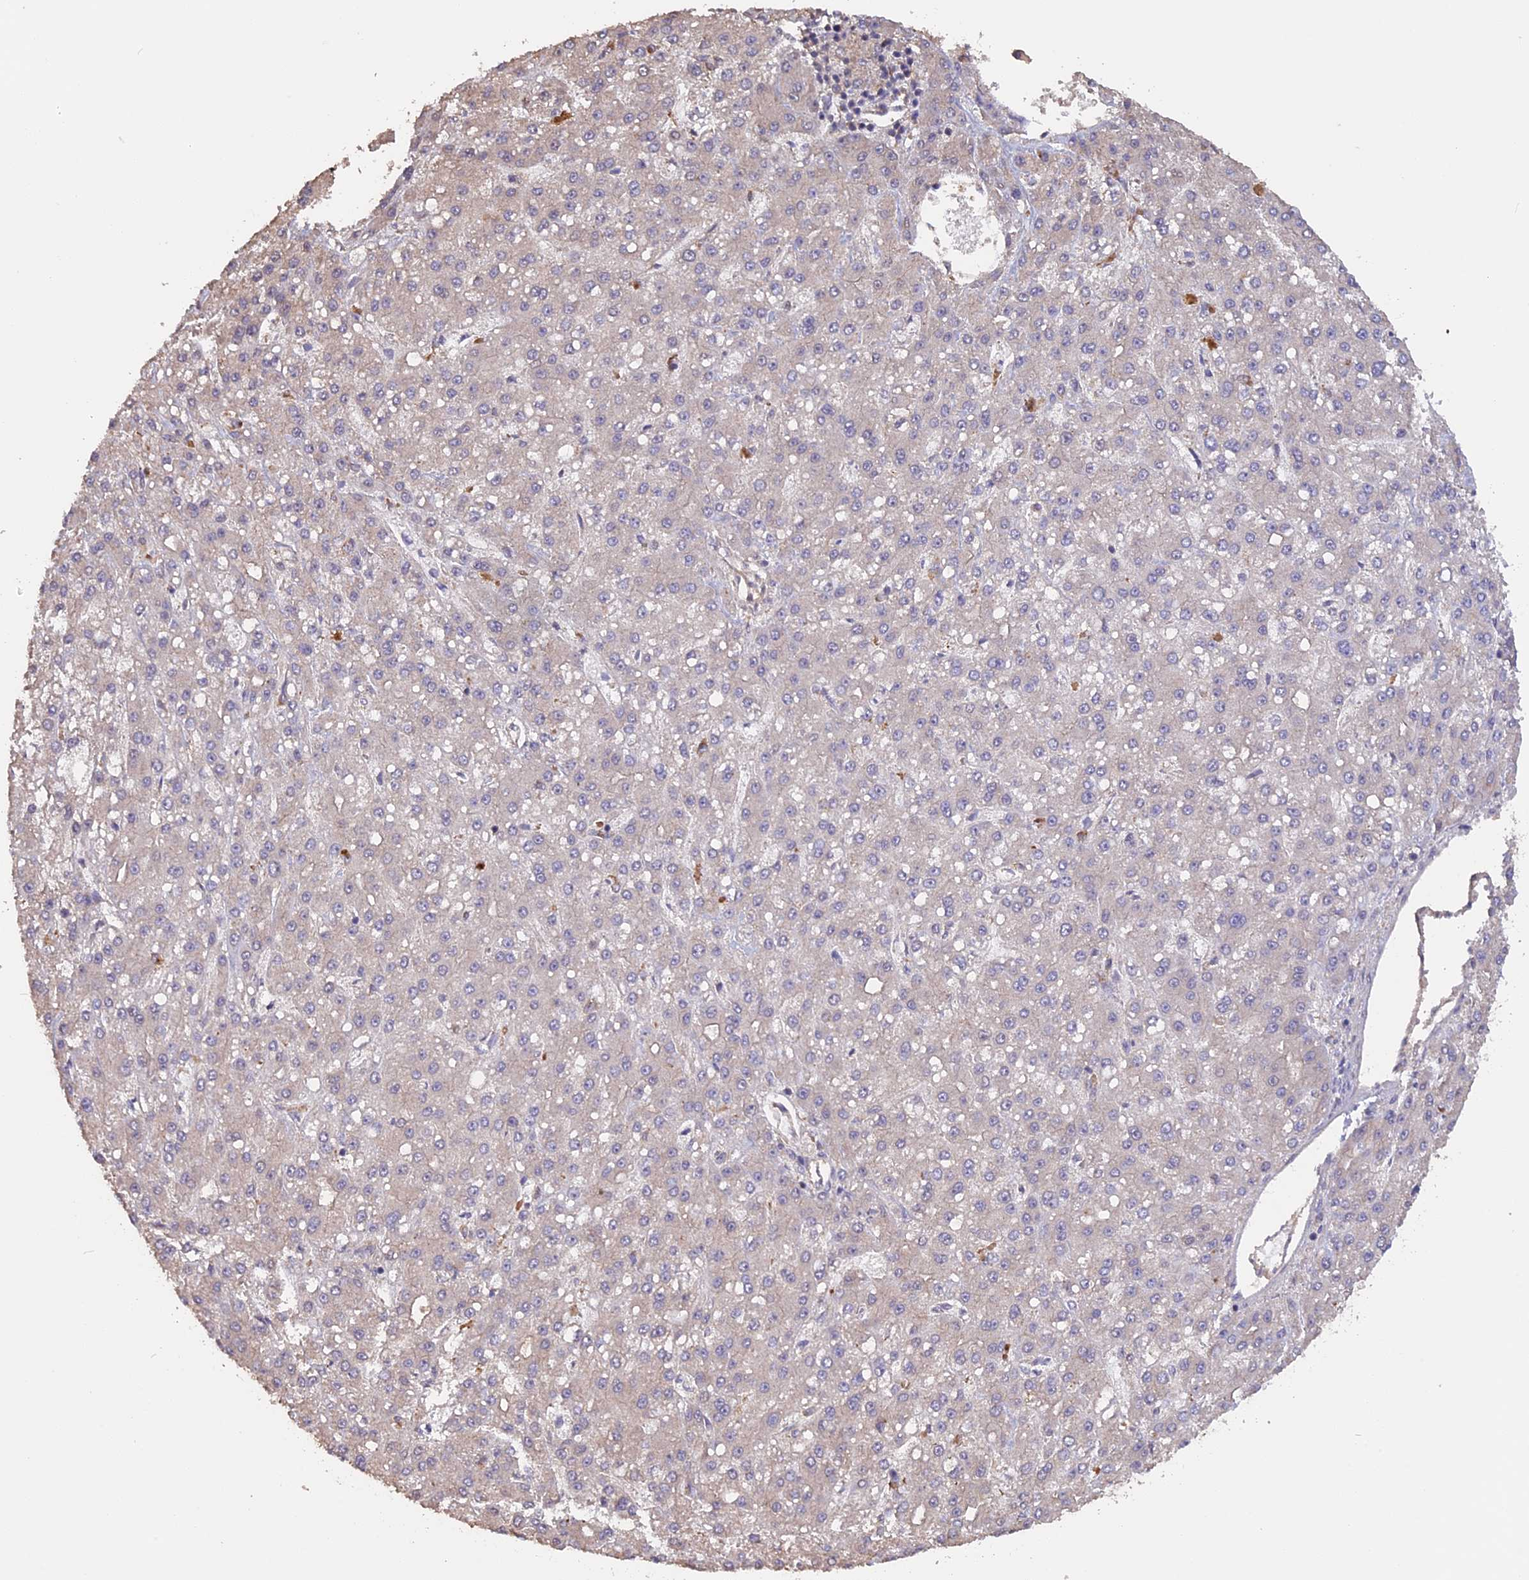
{"staining": {"intensity": "negative", "quantity": "none", "location": "none"}, "tissue": "liver cancer", "cell_type": "Tumor cells", "image_type": "cancer", "snomed": [{"axis": "morphology", "description": "Carcinoma, Hepatocellular, NOS"}, {"axis": "topography", "description": "Liver"}], "caption": "The image shows no significant expression in tumor cells of liver cancer (hepatocellular carcinoma).", "gene": "RASAL1", "patient": {"sex": "male", "age": 67}}